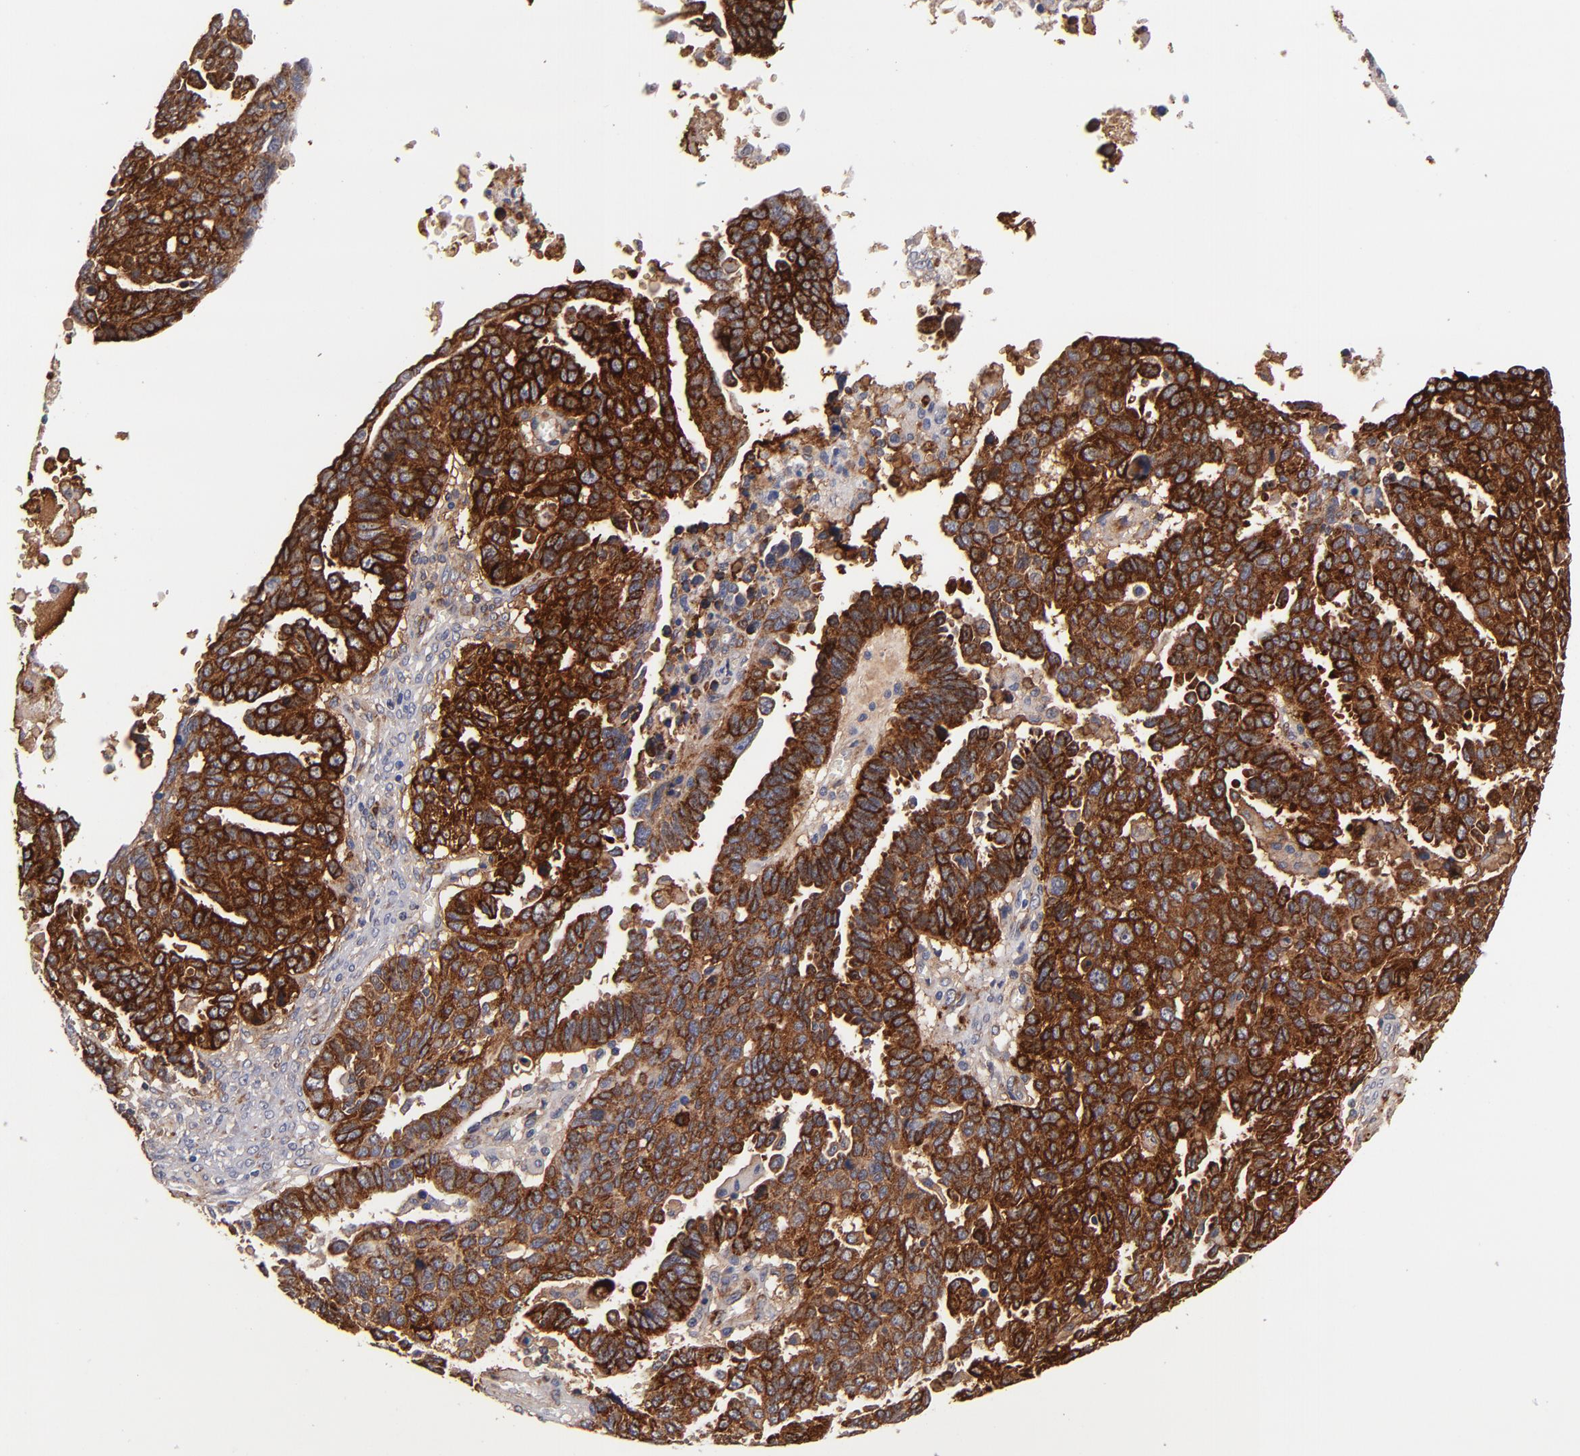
{"staining": {"intensity": "strong", "quantity": ">75%", "location": "cytoplasmic/membranous"}, "tissue": "ovarian cancer", "cell_type": "Tumor cells", "image_type": "cancer", "snomed": [{"axis": "morphology", "description": "Carcinoma, endometroid"}, {"axis": "morphology", "description": "Cystadenocarcinoma, serous, NOS"}, {"axis": "topography", "description": "Ovary"}], "caption": "IHC micrograph of neoplastic tissue: ovarian cancer stained using immunohistochemistry reveals high levels of strong protein expression localized specifically in the cytoplasmic/membranous of tumor cells, appearing as a cytoplasmic/membranous brown color.", "gene": "LAMC1", "patient": {"sex": "female", "age": 45}}